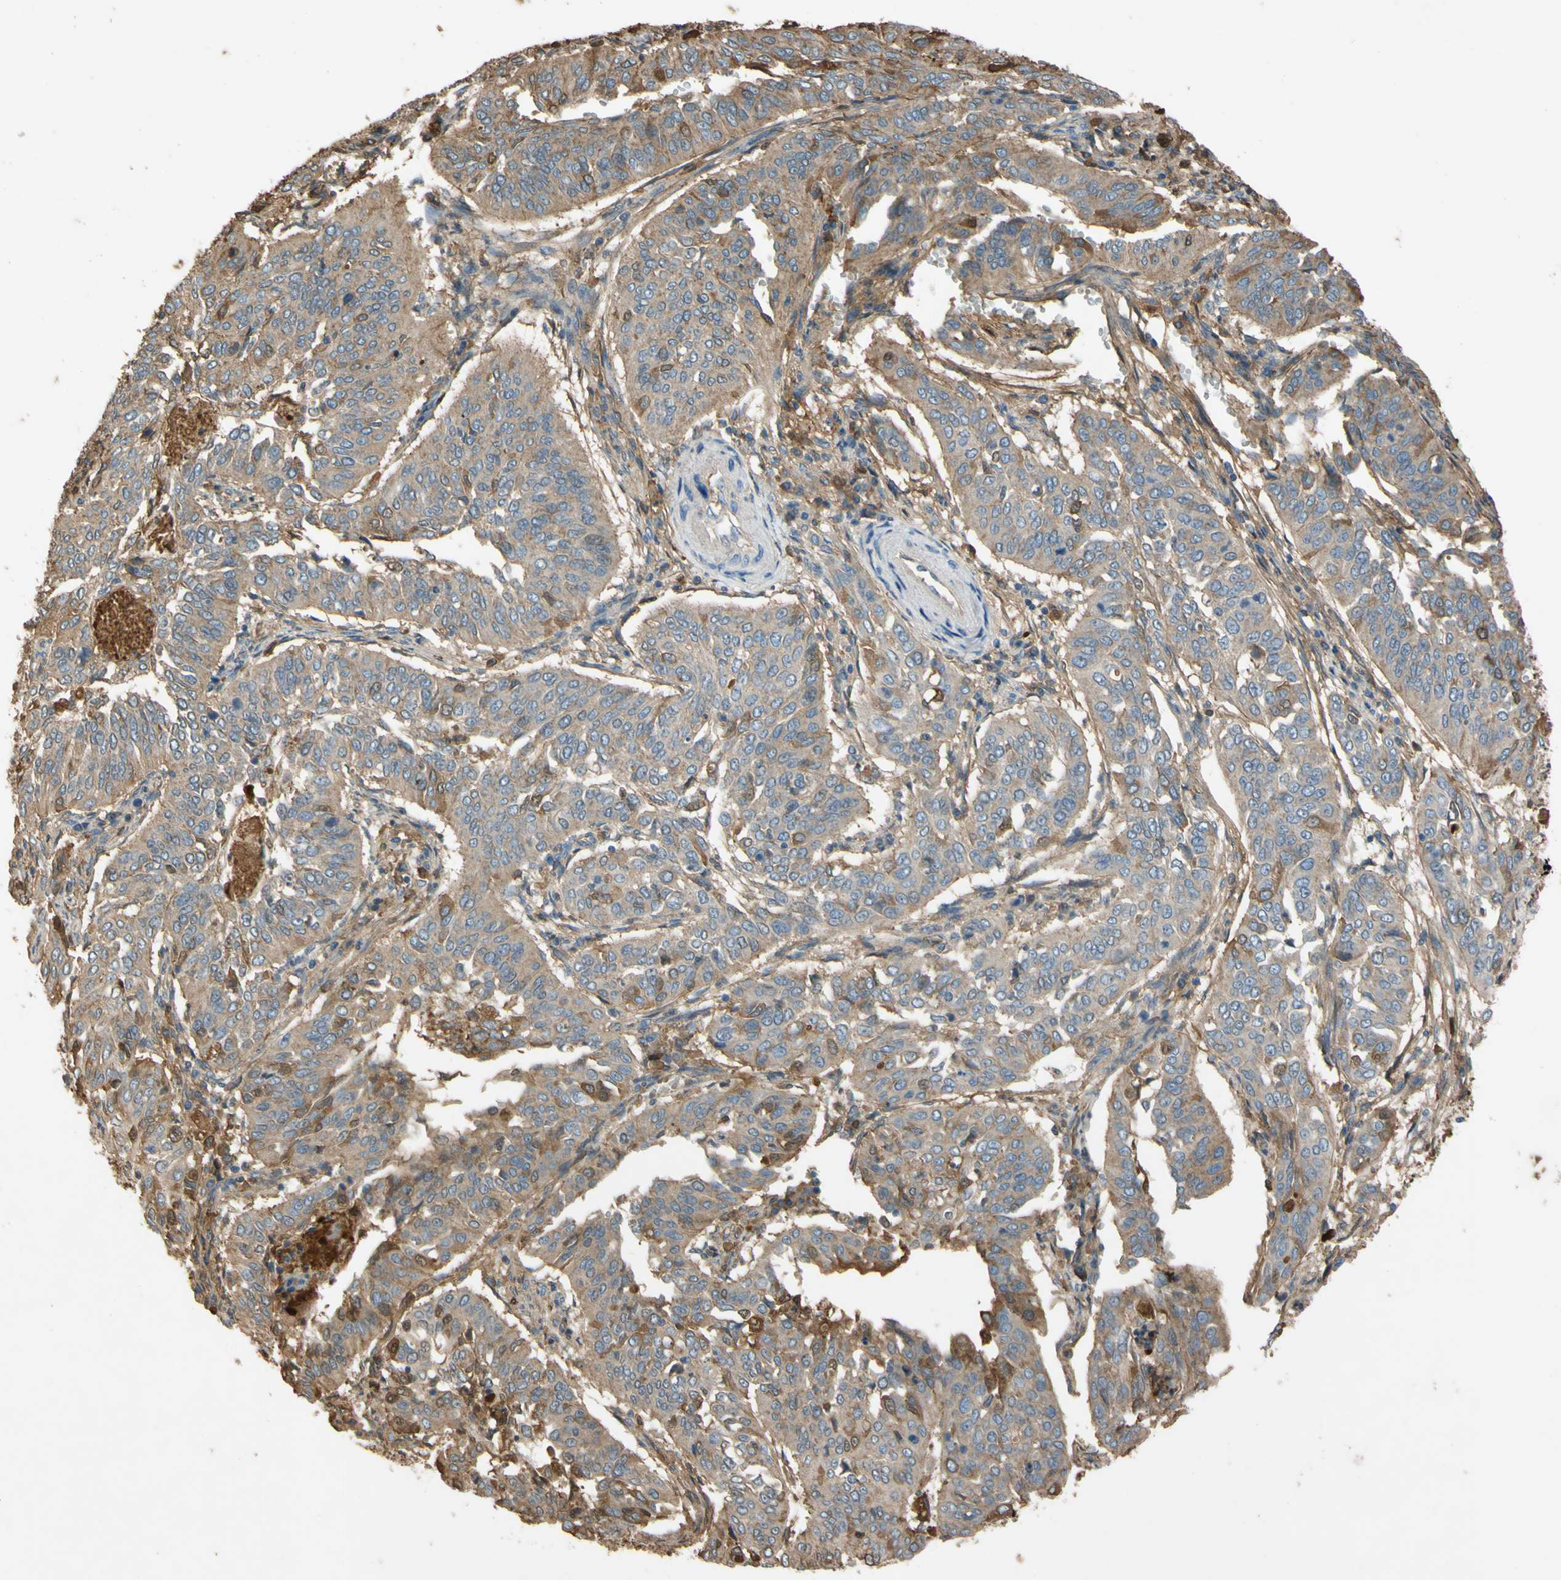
{"staining": {"intensity": "weak", "quantity": ">75%", "location": "cytoplasmic/membranous"}, "tissue": "cervical cancer", "cell_type": "Tumor cells", "image_type": "cancer", "snomed": [{"axis": "morphology", "description": "Normal tissue, NOS"}, {"axis": "morphology", "description": "Squamous cell carcinoma, NOS"}, {"axis": "topography", "description": "Cervix"}], "caption": "IHC of human cervical cancer (squamous cell carcinoma) exhibits low levels of weak cytoplasmic/membranous staining in approximately >75% of tumor cells. The protein of interest is stained brown, and the nuclei are stained in blue (DAB (3,3'-diaminobenzidine) IHC with brightfield microscopy, high magnification).", "gene": "TIMP2", "patient": {"sex": "female", "age": 39}}